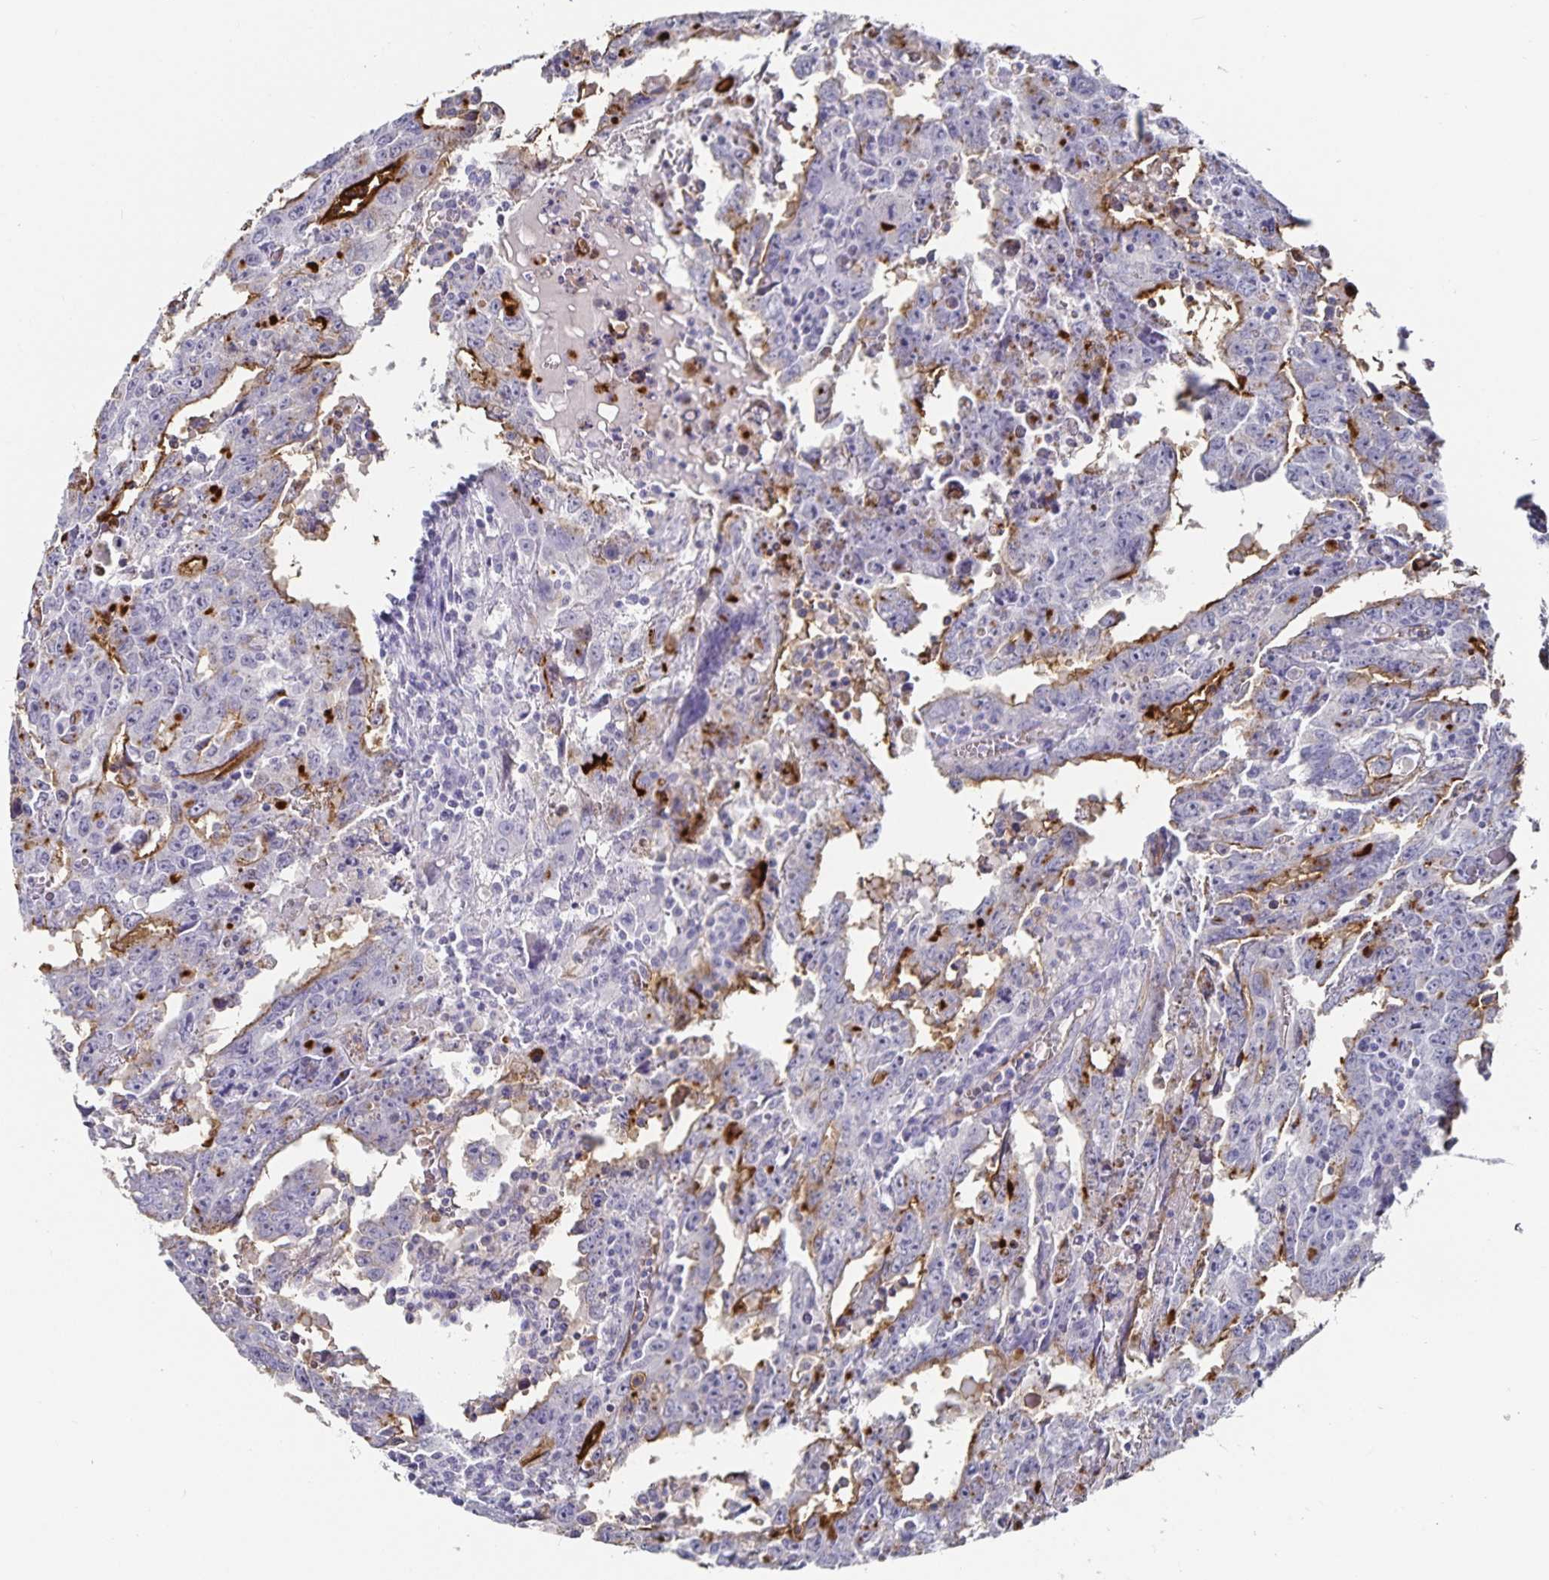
{"staining": {"intensity": "strong", "quantity": "<25%", "location": "cytoplasmic/membranous"}, "tissue": "testis cancer", "cell_type": "Tumor cells", "image_type": "cancer", "snomed": [{"axis": "morphology", "description": "Carcinoma, Embryonal, NOS"}, {"axis": "topography", "description": "Testis"}], "caption": "IHC micrograph of neoplastic tissue: human testis cancer (embryonal carcinoma) stained using immunohistochemistry displays medium levels of strong protein expression localized specifically in the cytoplasmic/membranous of tumor cells, appearing as a cytoplasmic/membranous brown color.", "gene": "PODXL", "patient": {"sex": "male", "age": 22}}